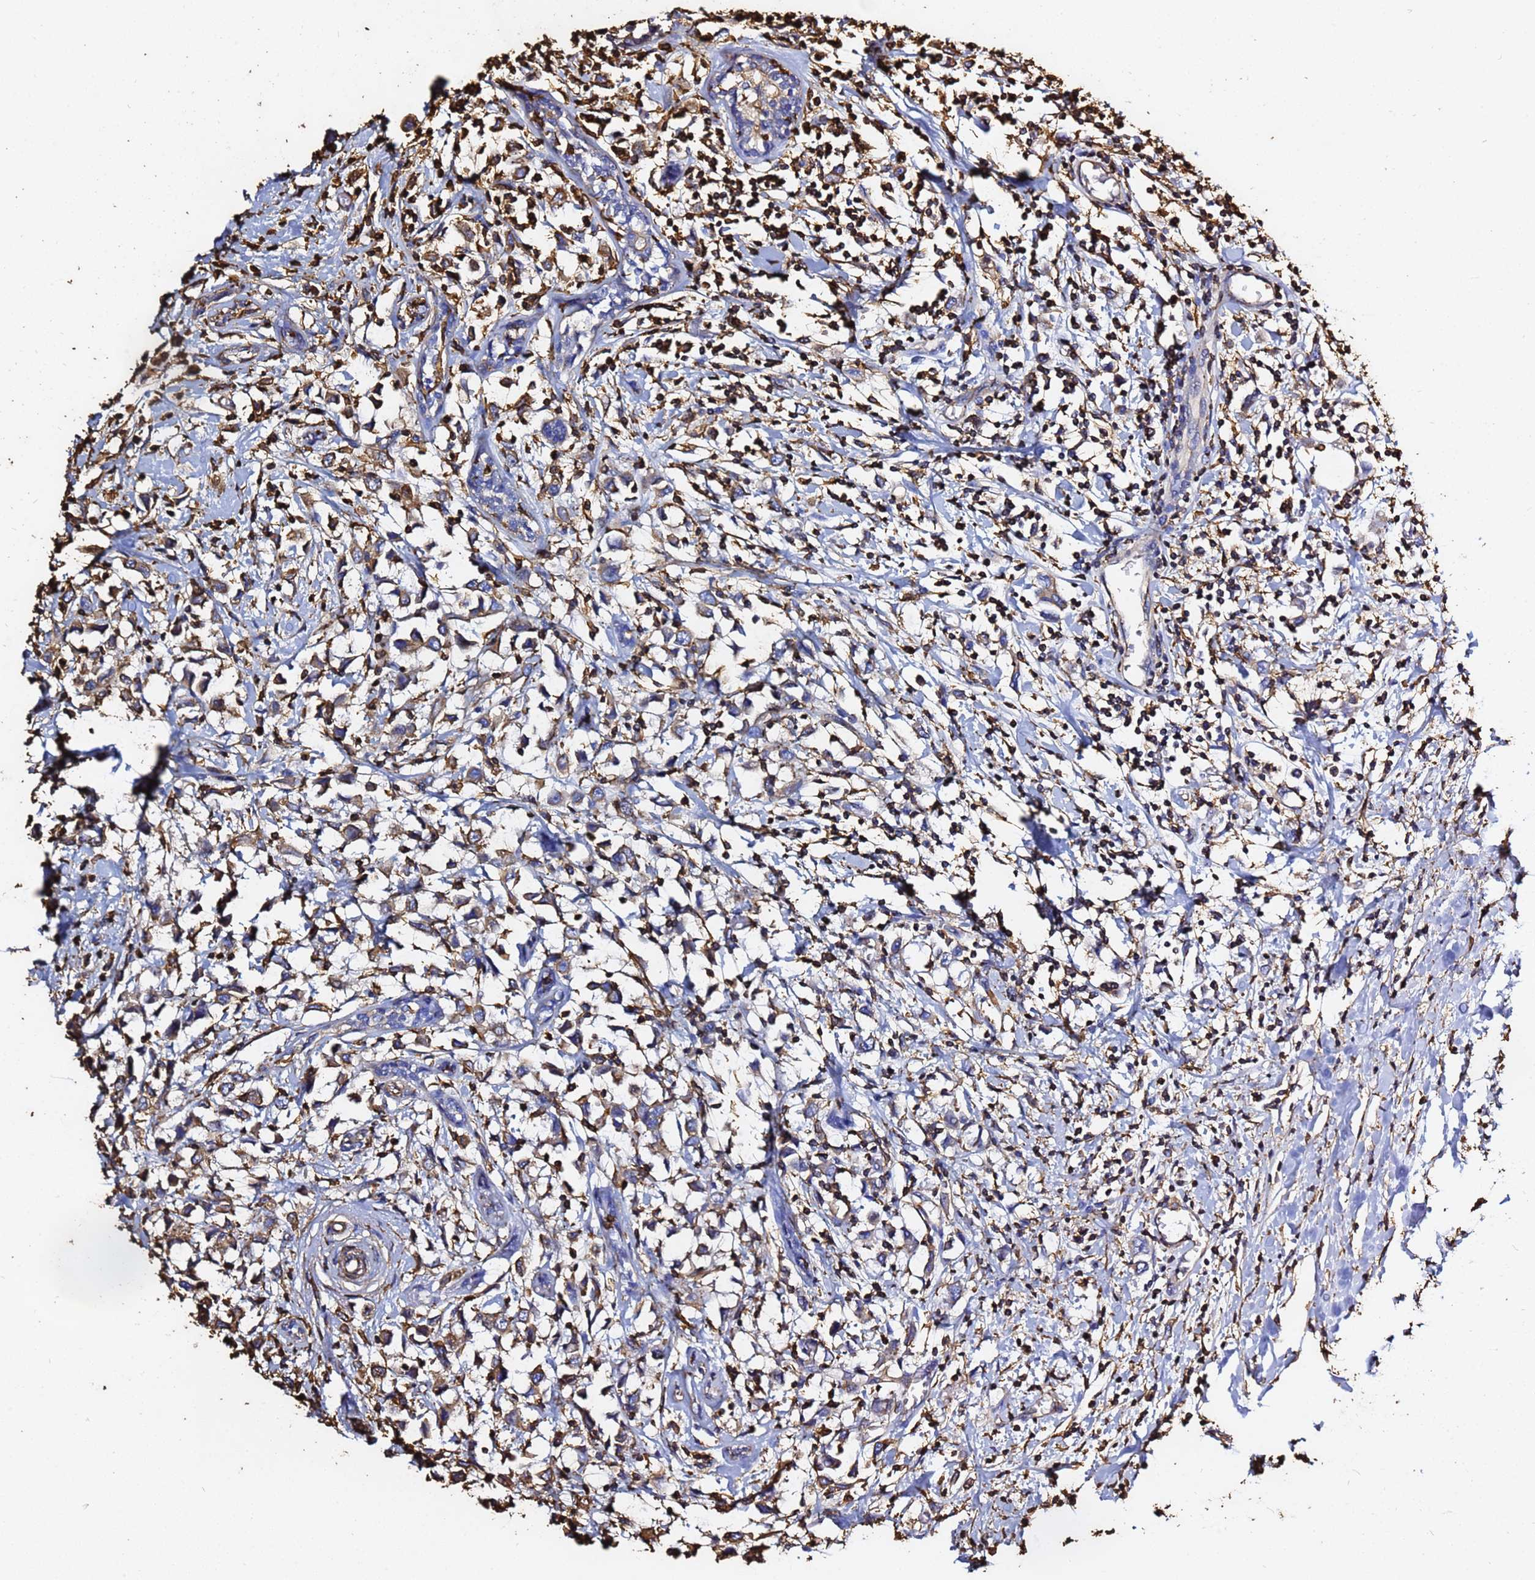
{"staining": {"intensity": "moderate", "quantity": "25%-75%", "location": "cytoplasmic/membranous"}, "tissue": "breast cancer", "cell_type": "Tumor cells", "image_type": "cancer", "snomed": [{"axis": "morphology", "description": "Duct carcinoma"}, {"axis": "topography", "description": "Breast"}], "caption": "Immunohistochemical staining of human breast cancer (invasive ductal carcinoma) reveals moderate cytoplasmic/membranous protein staining in about 25%-75% of tumor cells.", "gene": "ACTB", "patient": {"sex": "female", "age": 61}}